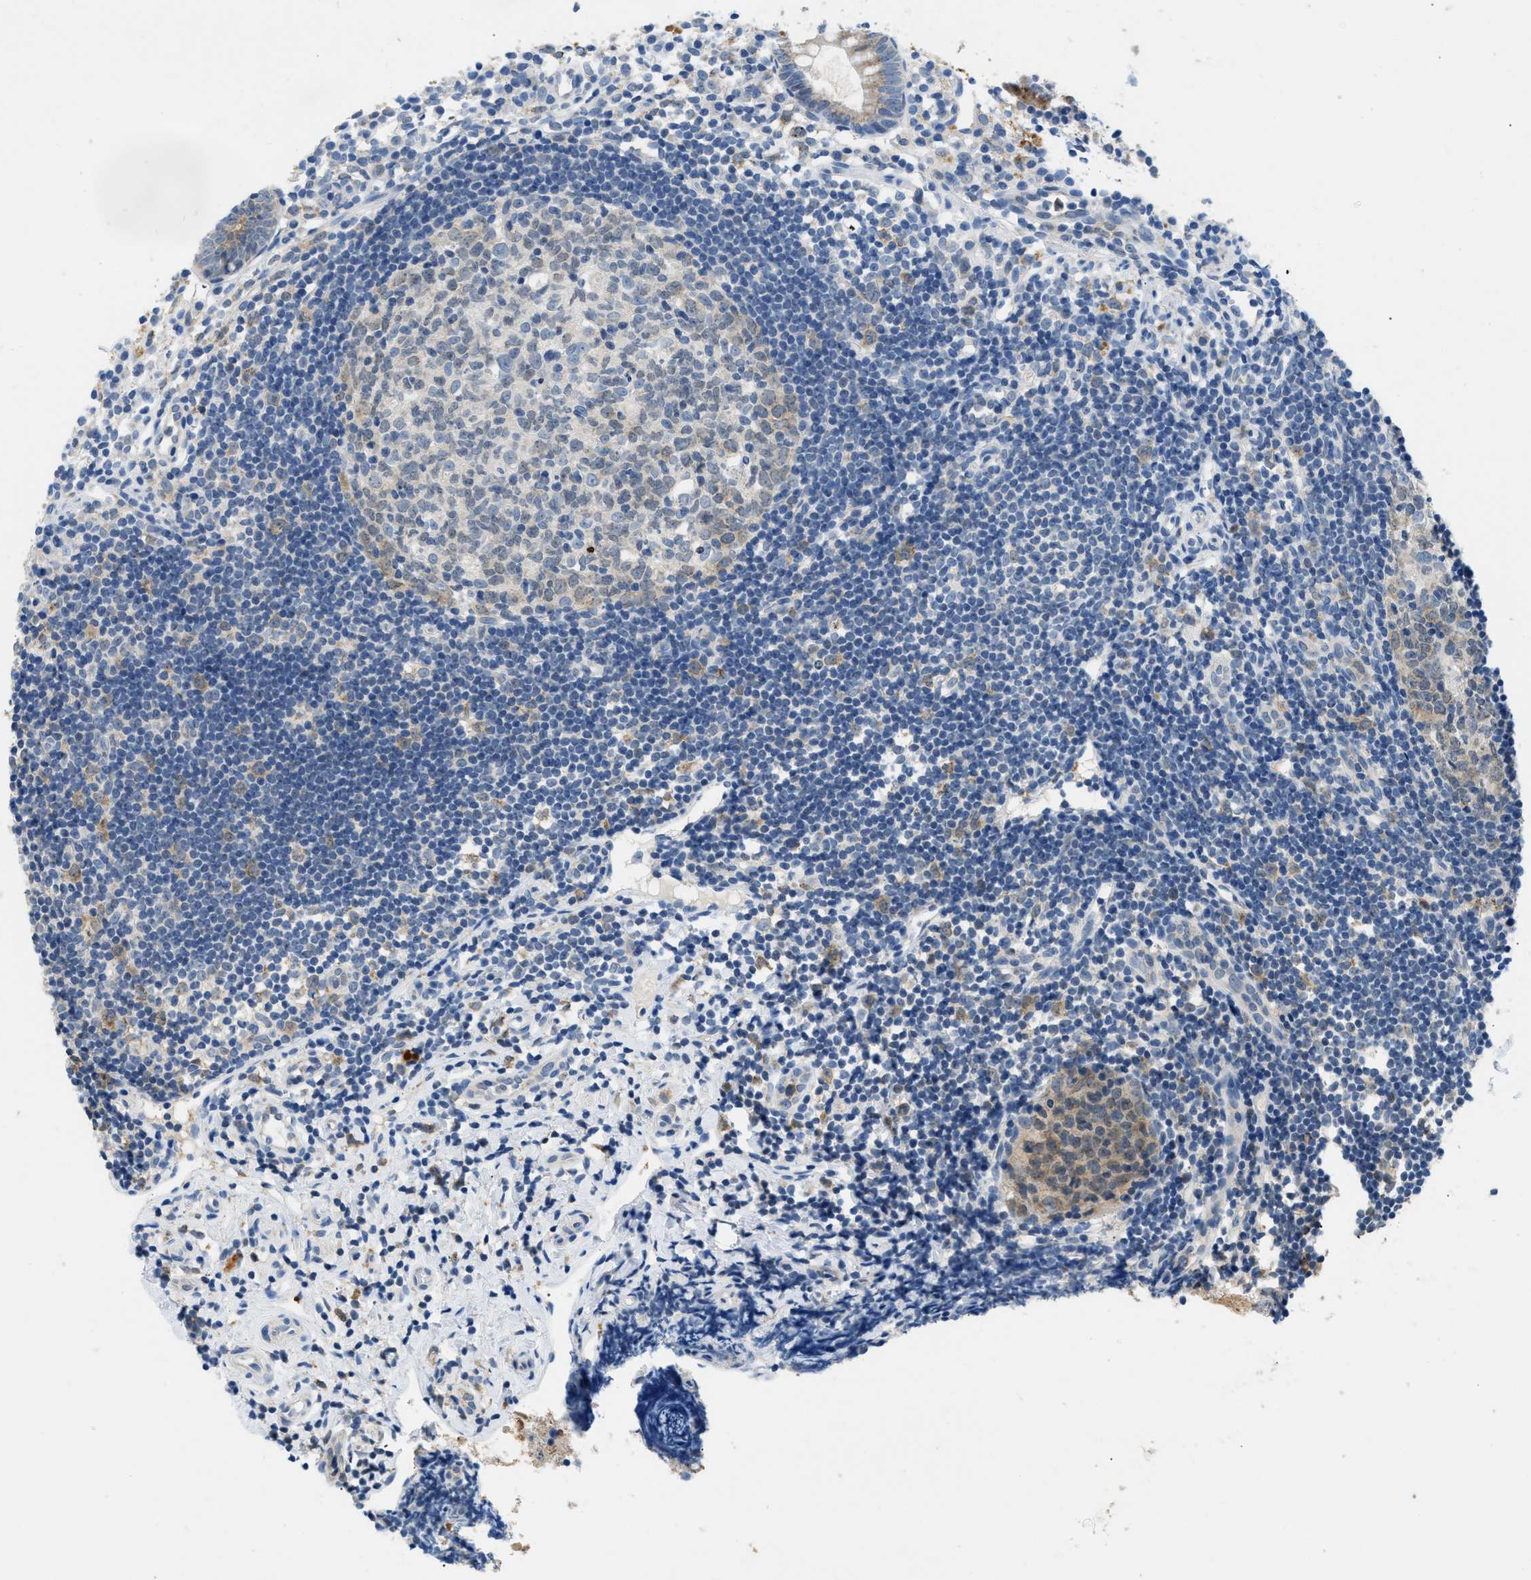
{"staining": {"intensity": "moderate", "quantity": ">75%", "location": "cytoplasmic/membranous"}, "tissue": "appendix", "cell_type": "Glandular cells", "image_type": "normal", "snomed": [{"axis": "morphology", "description": "Normal tissue, NOS"}, {"axis": "topography", "description": "Appendix"}], "caption": "Protein expression analysis of benign human appendix reveals moderate cytoplasmic/membranous staining in about >75% of glandular cells.", "gene": "TOMM34", "patient": {"sex": "female", "age": 20}}